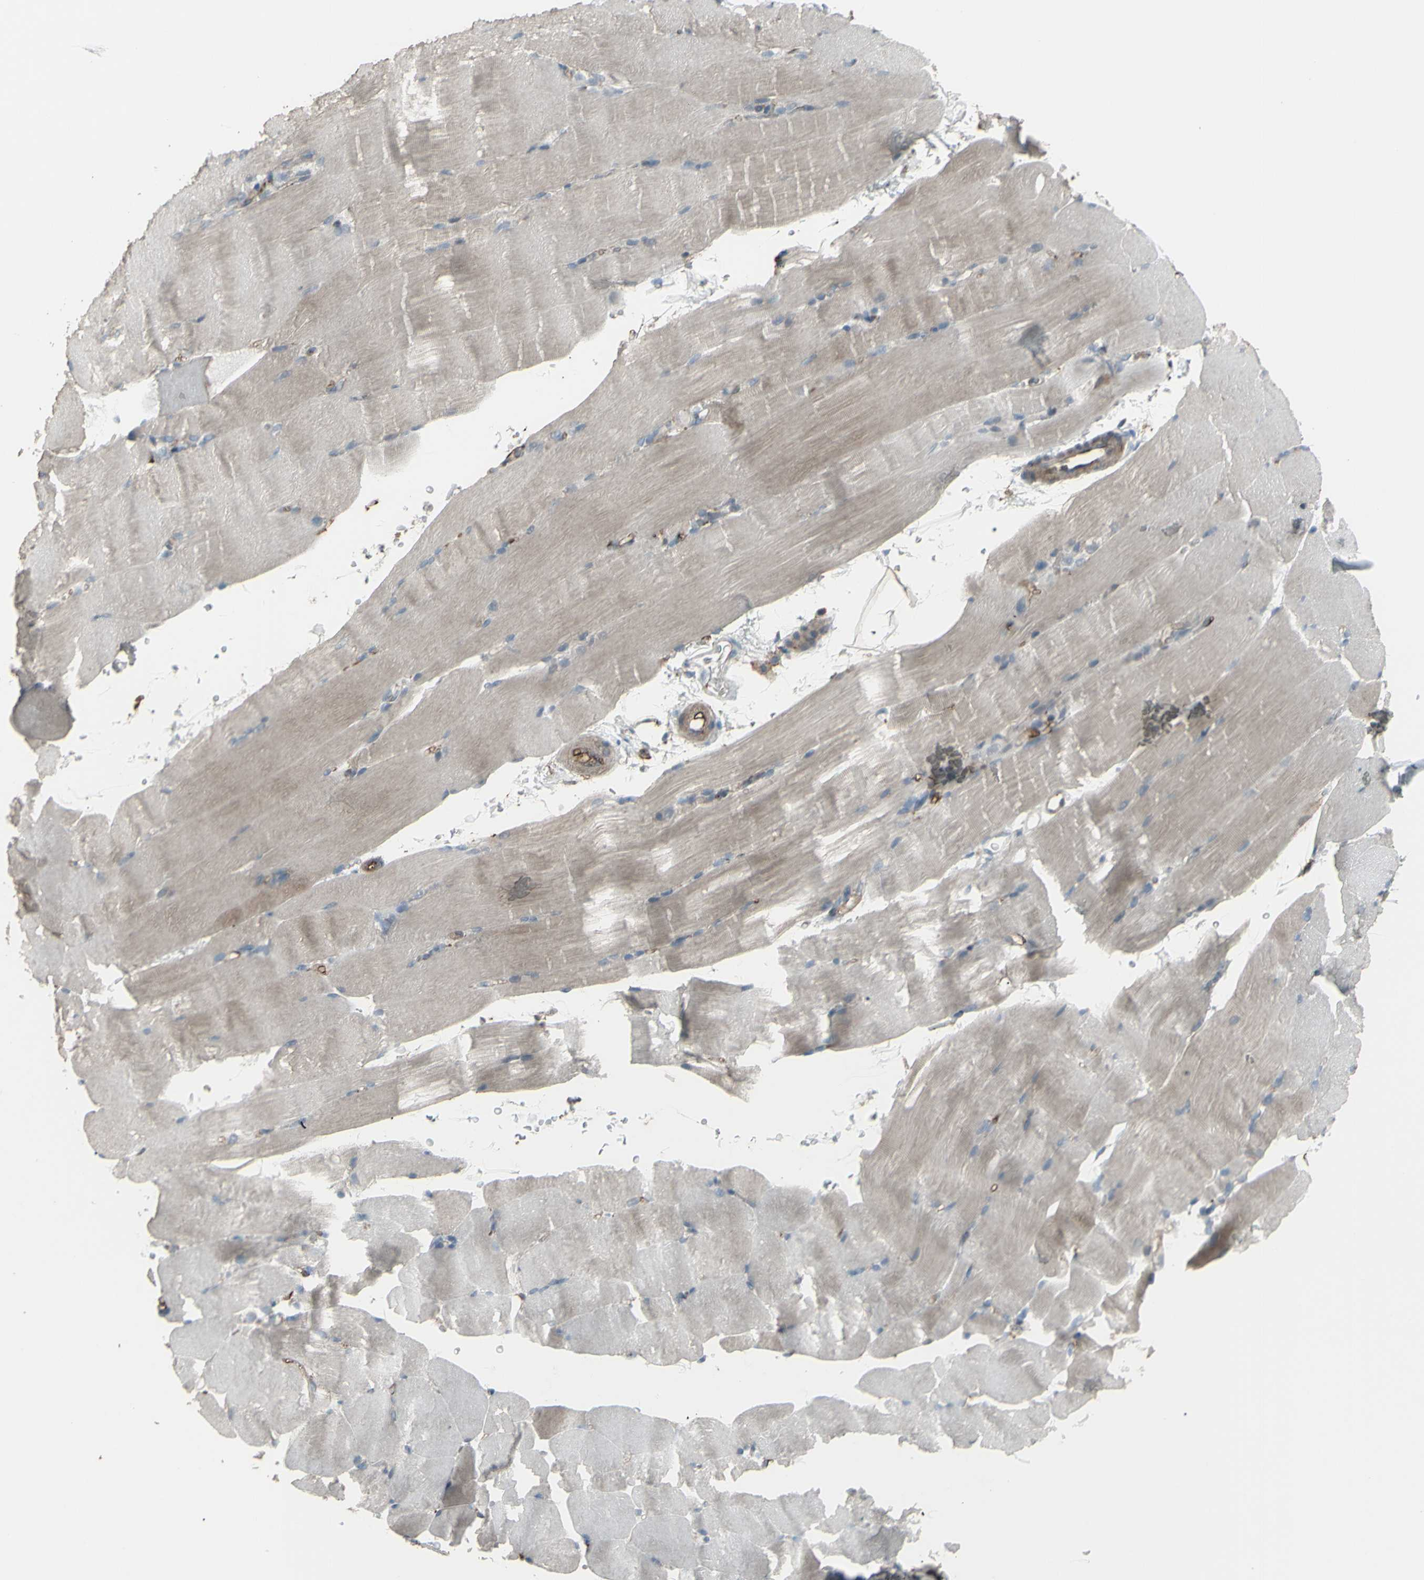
{"staining": {"intensity": "weak", "quantity": "25%-75%", "location": "cytoplasmic/membranous"}, "tissue": "skeletal muscle", "cell_type": "Myocytes", "image_type": "normal", "snomed": [{"axis": "morphology", "description": "Normal tissue, NOS"}, {"axis": "topography", "description": "Skeletal muscle"}, {"axis": "topography", "description": "Parathyroid gland"}], "caption": "DAB (3,3'-diaminobenzidine) immunohistochemical staining of normal human skeletal muscle demonstrates weak cytoplasmic/membranous protein staining in approximately 25%-75% of myocytes. The staining was performed using DAB, with brown indicating positive protein expression. Nuclei are stained blue with hematoxylin.", "gene": "SMO", "patient": {"sex": "female", "age": 37}}